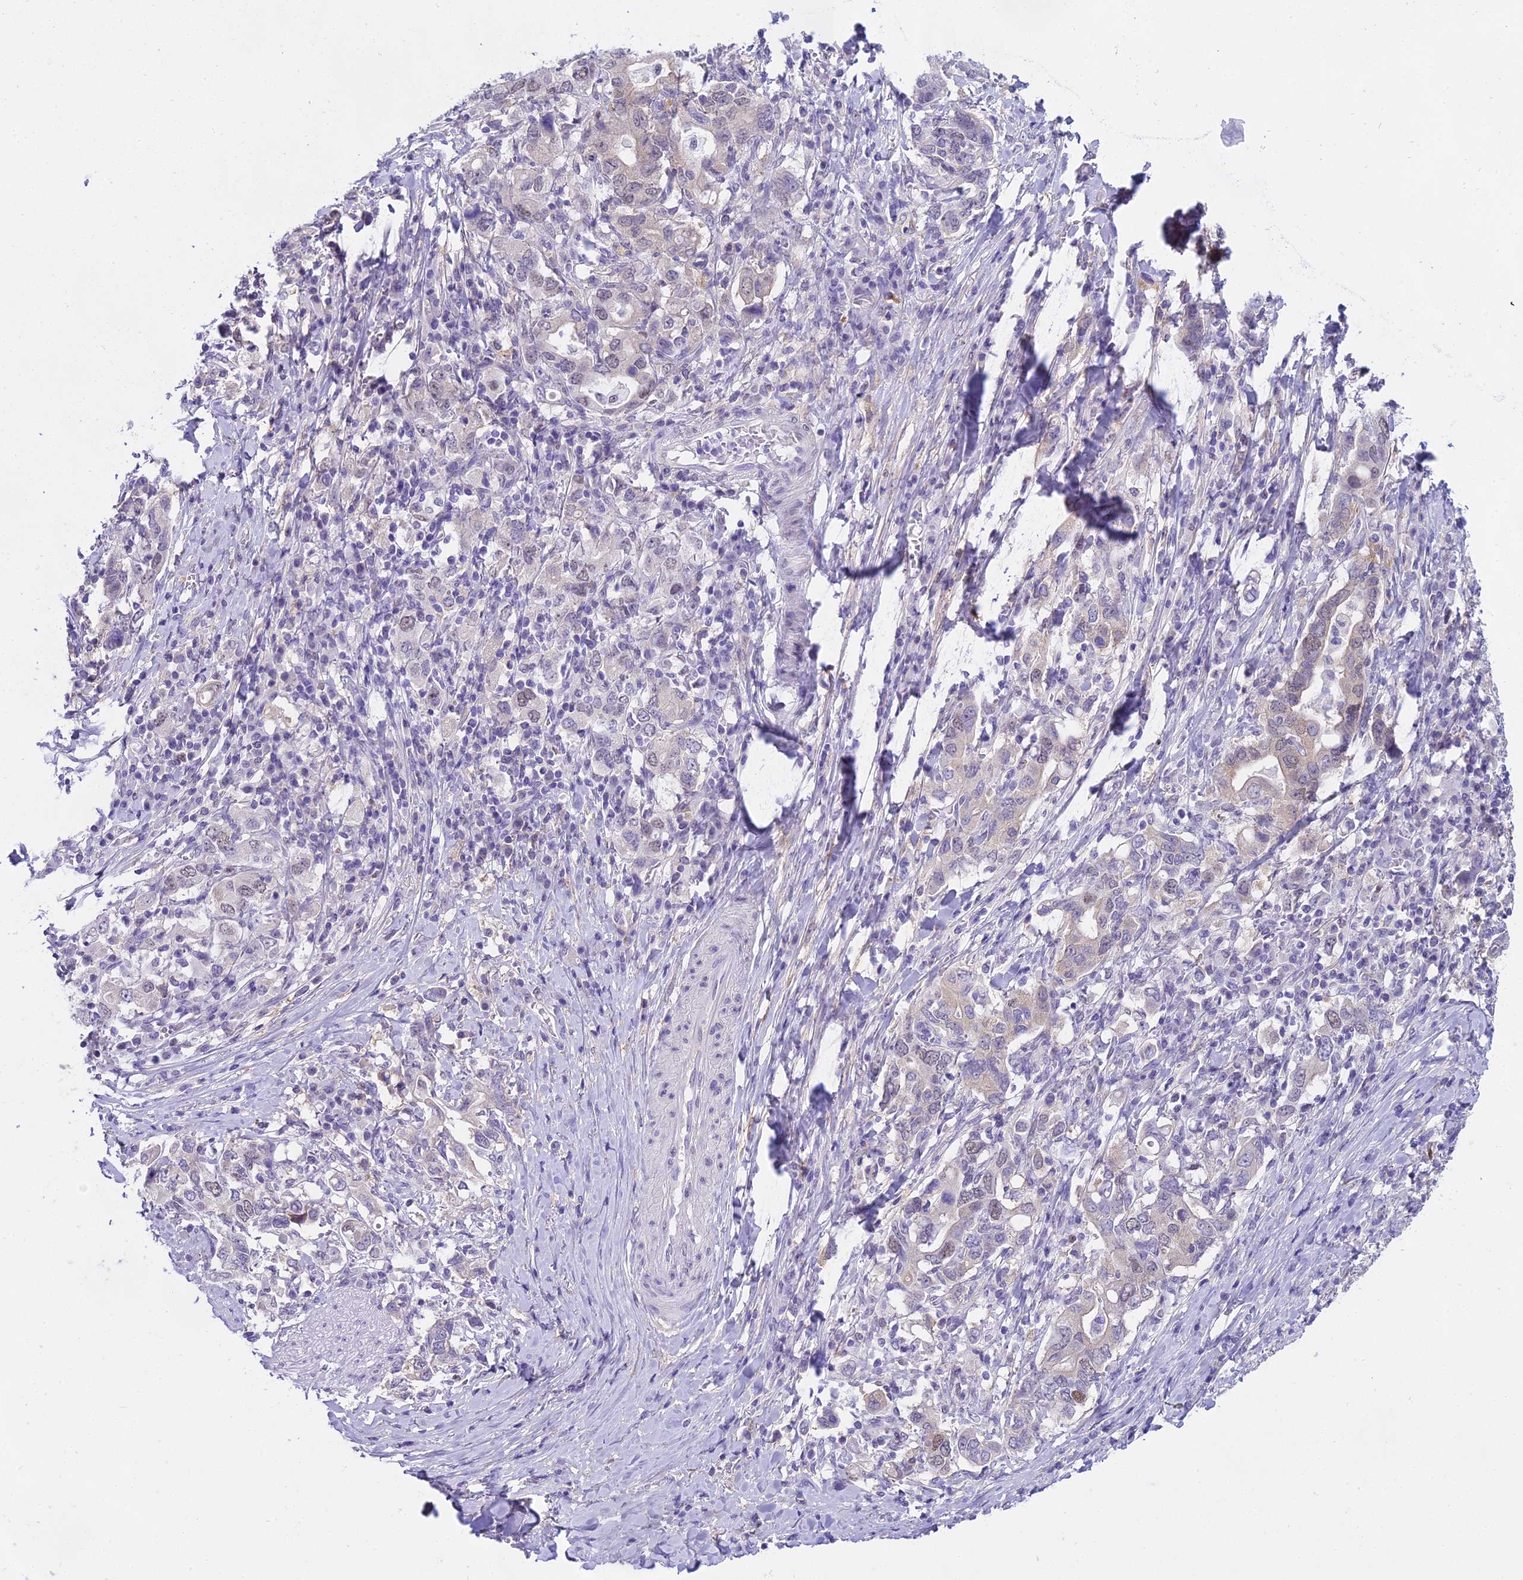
{"staining": {"intensity": "weak", "quantity": "<25%", "location": "nuclear"}, "tissue": "stomach cancer", "cell_type": "Tumor cells", "image_type": "cancer", "snomed": [{"axis": "morphology", "description": "Adenocarcinoma, NOS"}, {"axis": "topography", "description": "Stomach, upper"}, {"axis": "topography", "description": "Stomach"}], "caption": "The immunohistochemistry (IHC) micrograph has no significant staining in tumor cells of adenocarcinoma (stomach) tissue.", "gene": "MAT2A", "patient": {"sex": "male", "age": 62}}